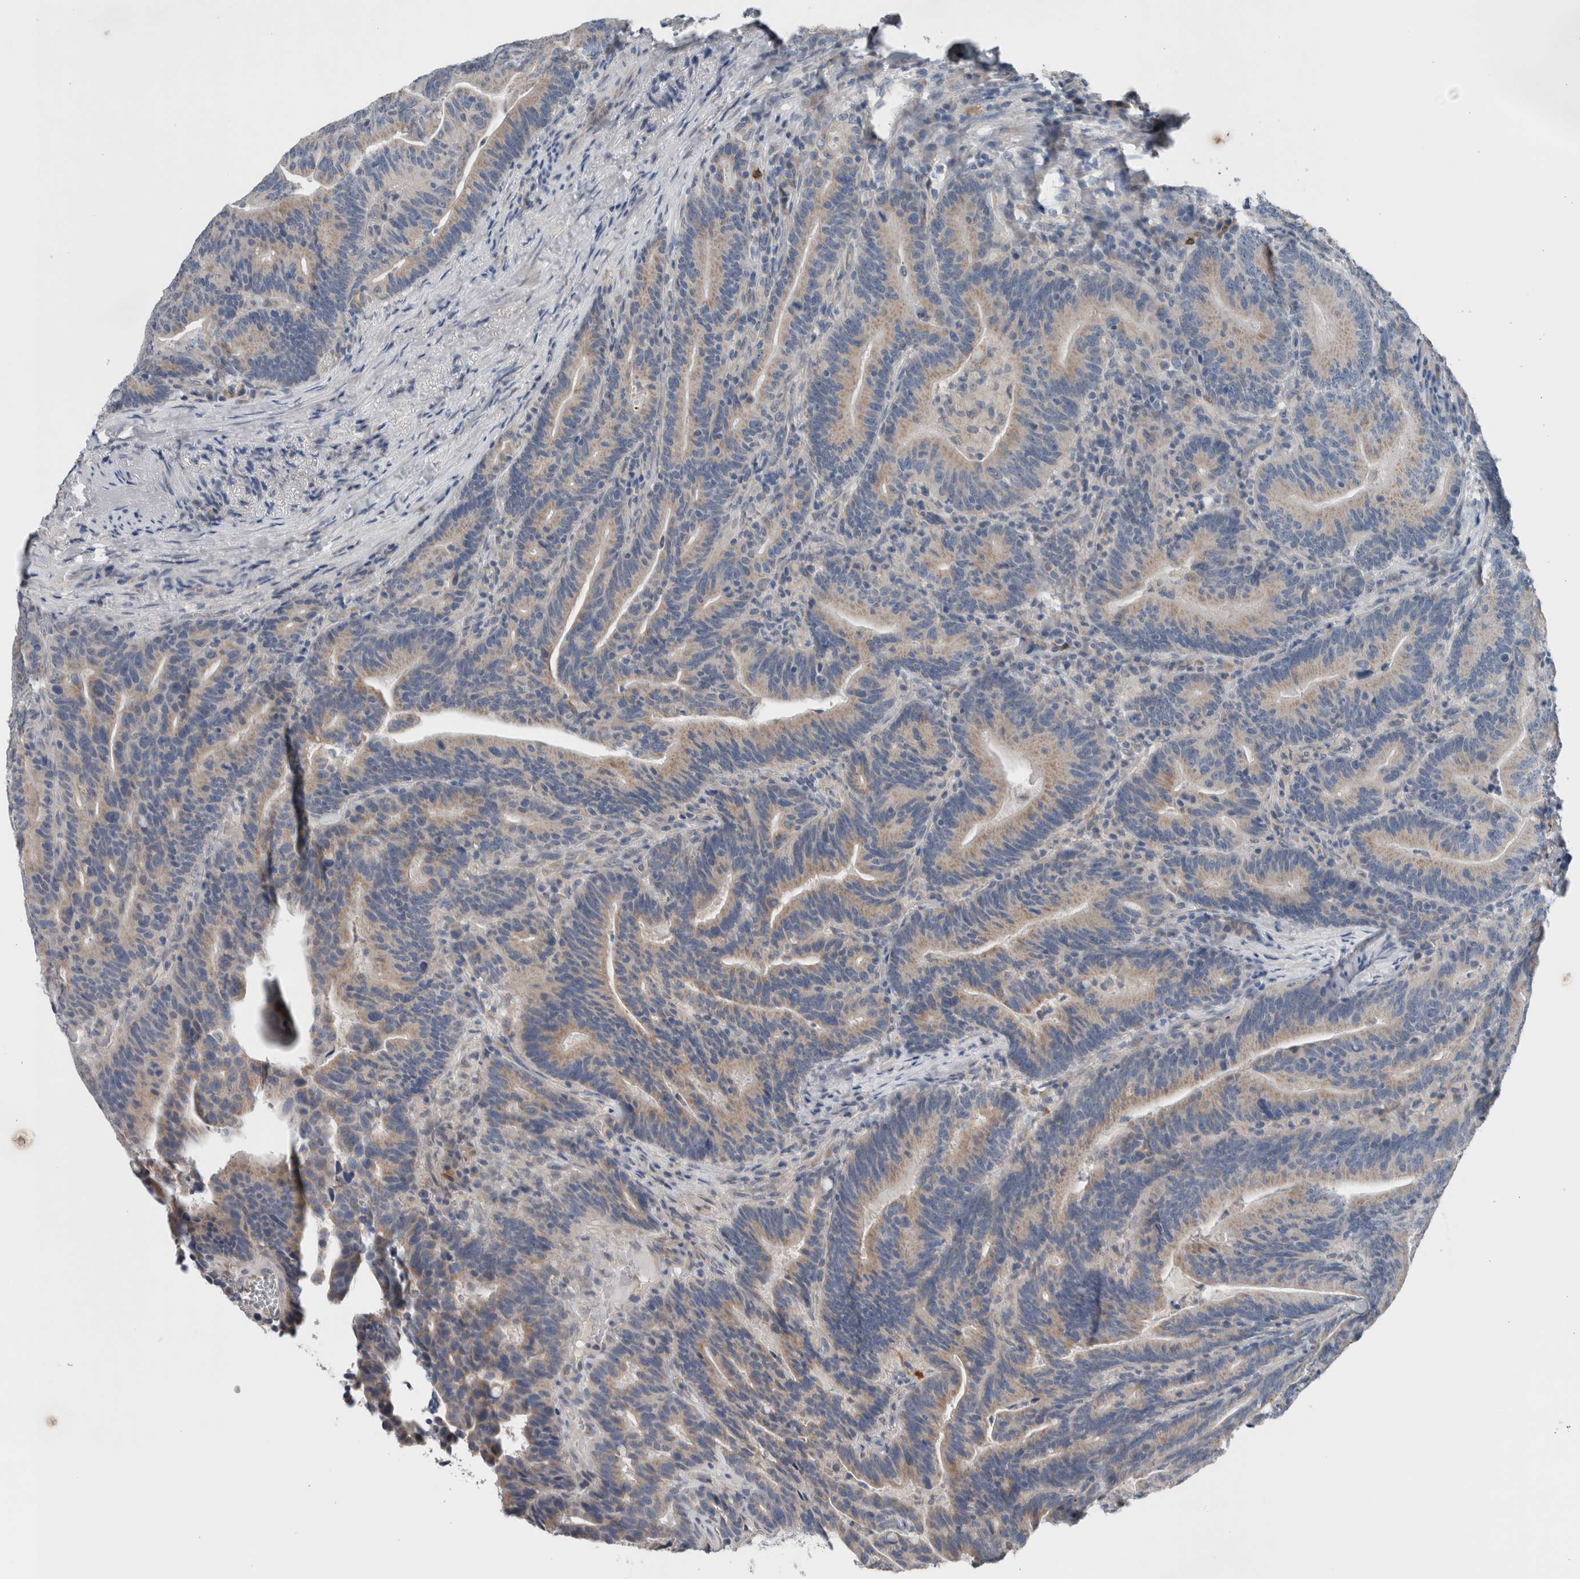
{"staining": {"intensity": "weak", "quantity": "25%-75%", "location": "cytoplasmic/membranous"}, "tissue": "colorectal cancer", "cell_type": "Tumor cells", "image_type": "cancer", "snomed": [{"axis": "morphology", "description": "Adenocarcinoma, NOS"}, {"axis": "topography", "description": "Colon"}], "caption": "Colorectal cancer stained with a protein marker reveals weak staining in tumor cells.", "gene": "CRNN", "patient": {"sex": "female", "age": 66}}